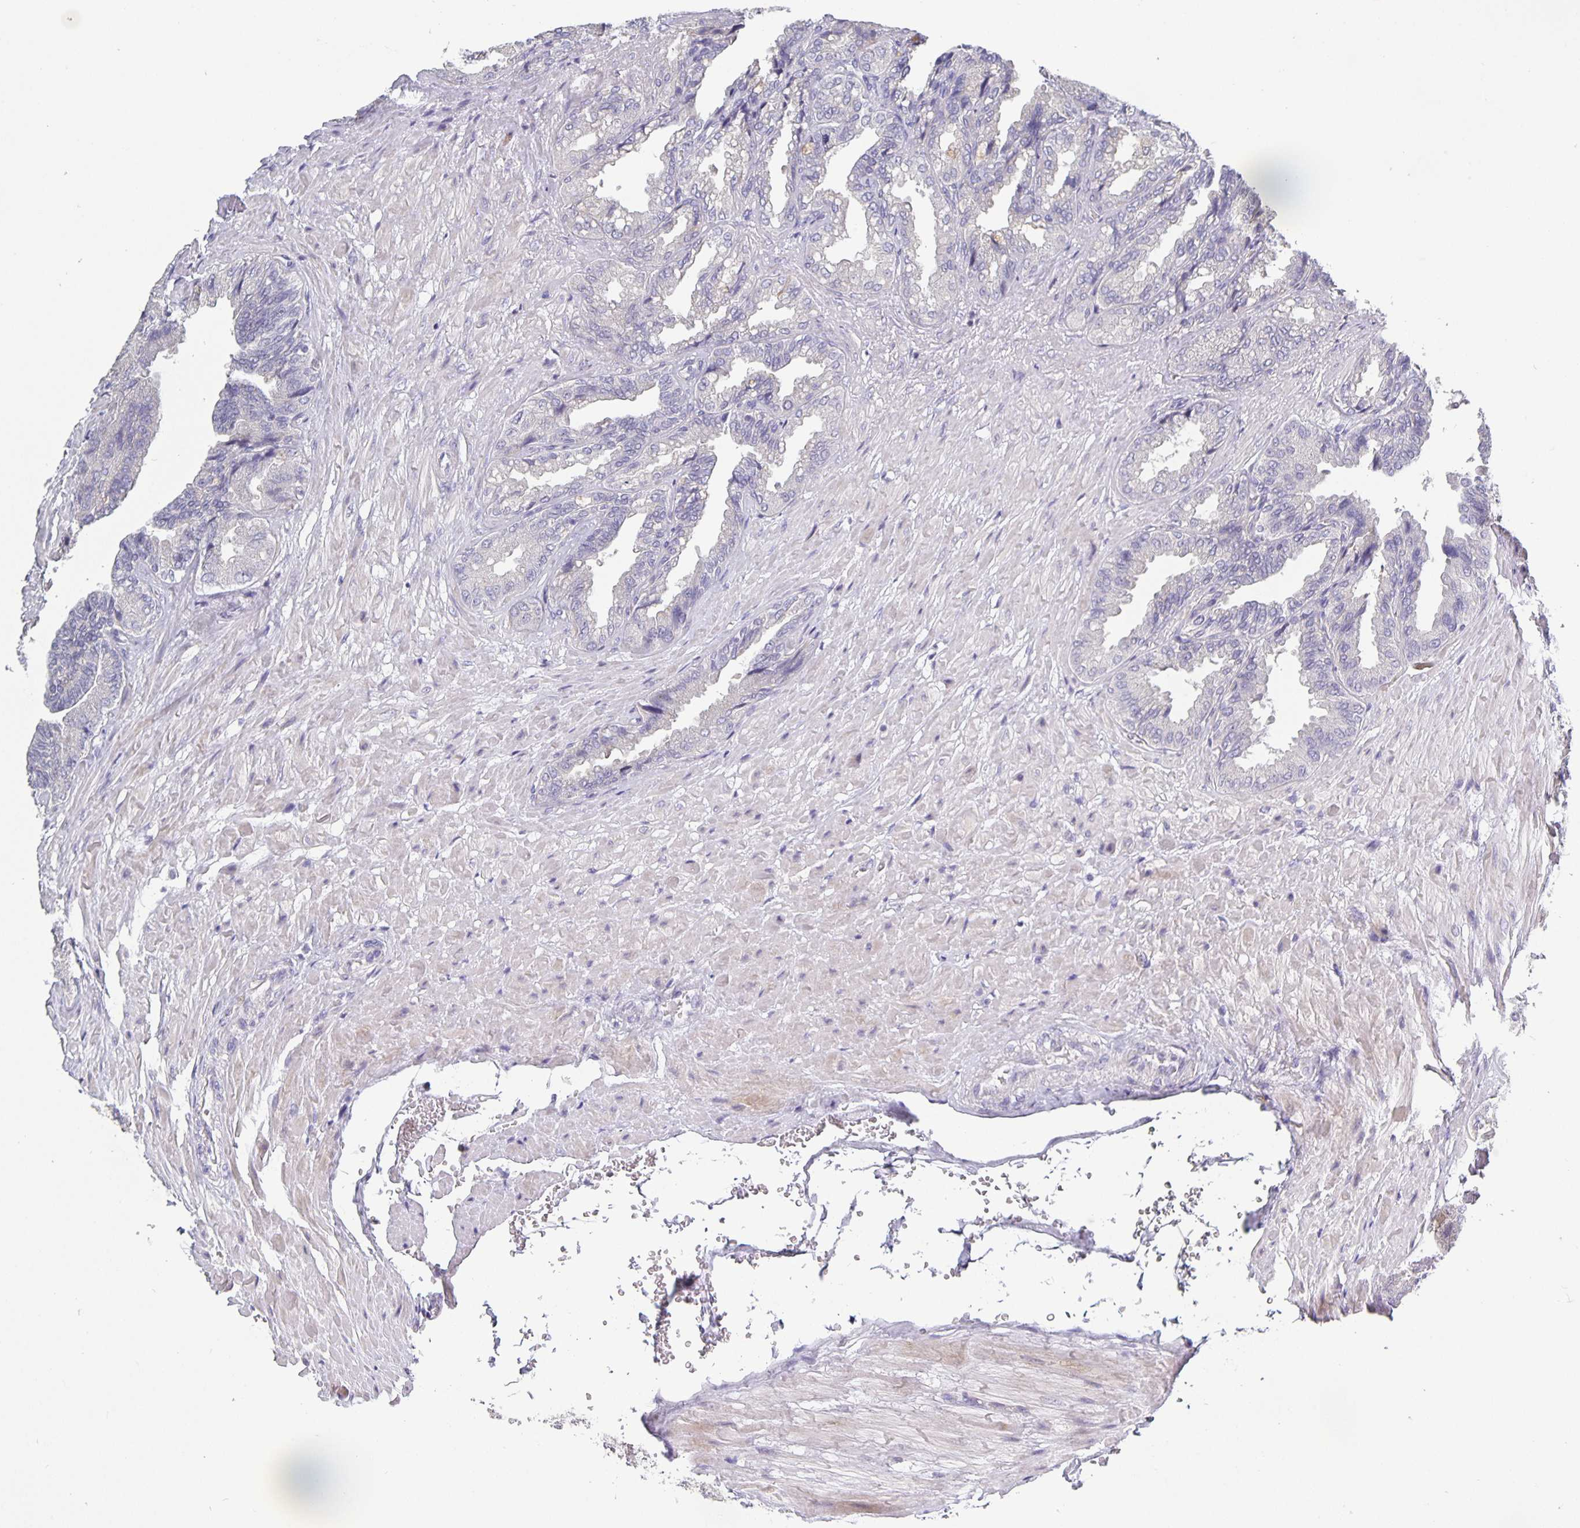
{"staining": {"intensity": "negative", "quantity": "none", "location": "none"}, "tissue": "seminal vesicle", "cell_type": "Glandular cells", "image_type": "normal", "snomed": [{"axis": "morphology", "description": "Normal tissue, NOS"}, {"axis": "topography", "description": "Seminal veicle"}], "caption": "Normal seminal vesicle was stained to show a protein in brown. There is no significant positivity in glandular cells.", "gene": "GDF15", "patient": {"sex": "male", "age": 68}}